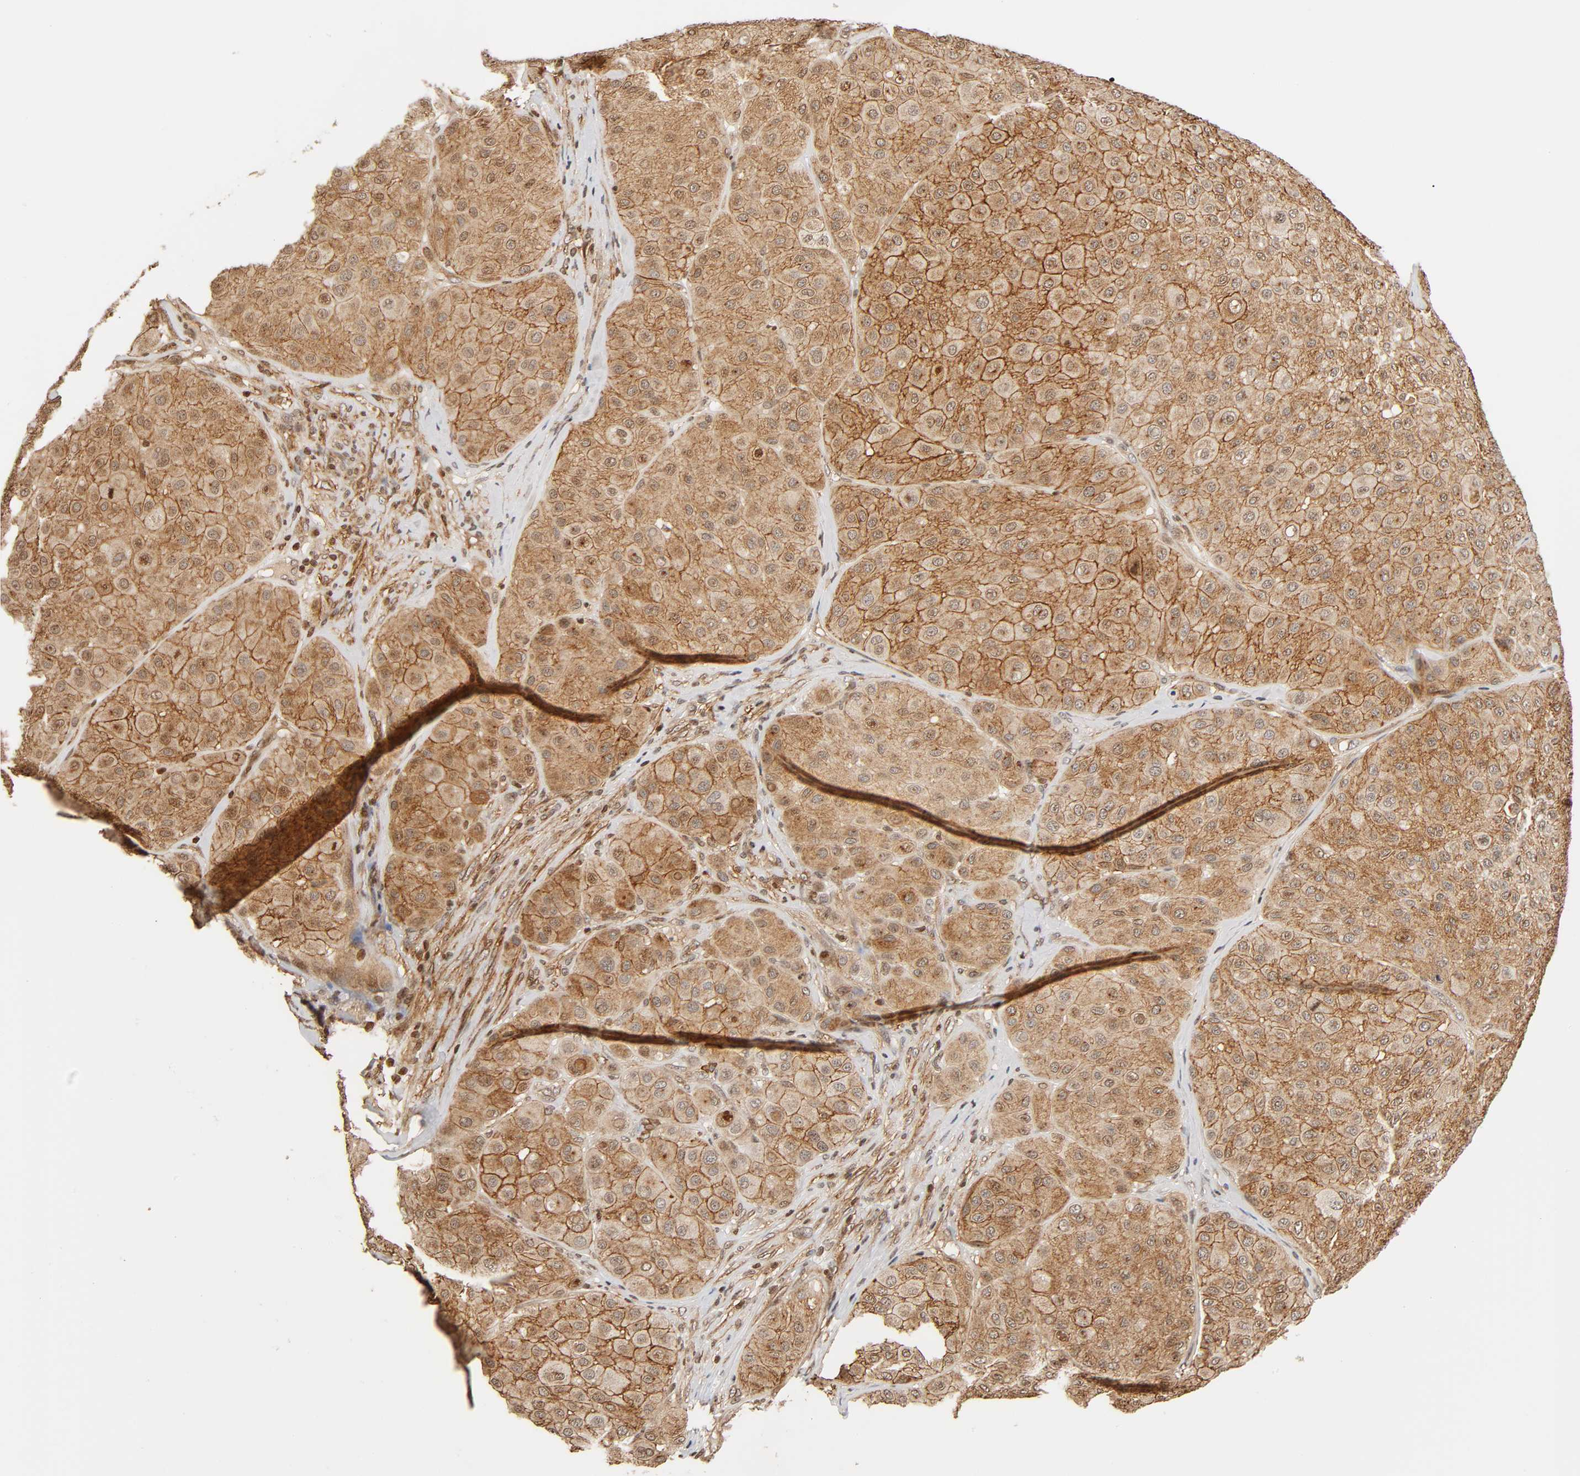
{"staining": {"intensity": "moderate", "quantity": ">75%", "location": "cytoplasmic/membranous"}, "tissue": "melanoma", "cell_type": "Tumor cells", "image_type": "cancer", "snomed": [{"axis": "morphology", "description": "Normal tissue, NOS"}, {"axis": "morphology", "description": "Malignant melanoma, Metastatic site"}, {"axis": "topography", "description": "Skin"}], "caption": "Protein expression analysis of melanoma exhibits moderate cytoplasmic/membranous expression in approximately >75% of tumor cells.", "gene": "ITGAV", "patient": {"sex": "male", "age": 41}}